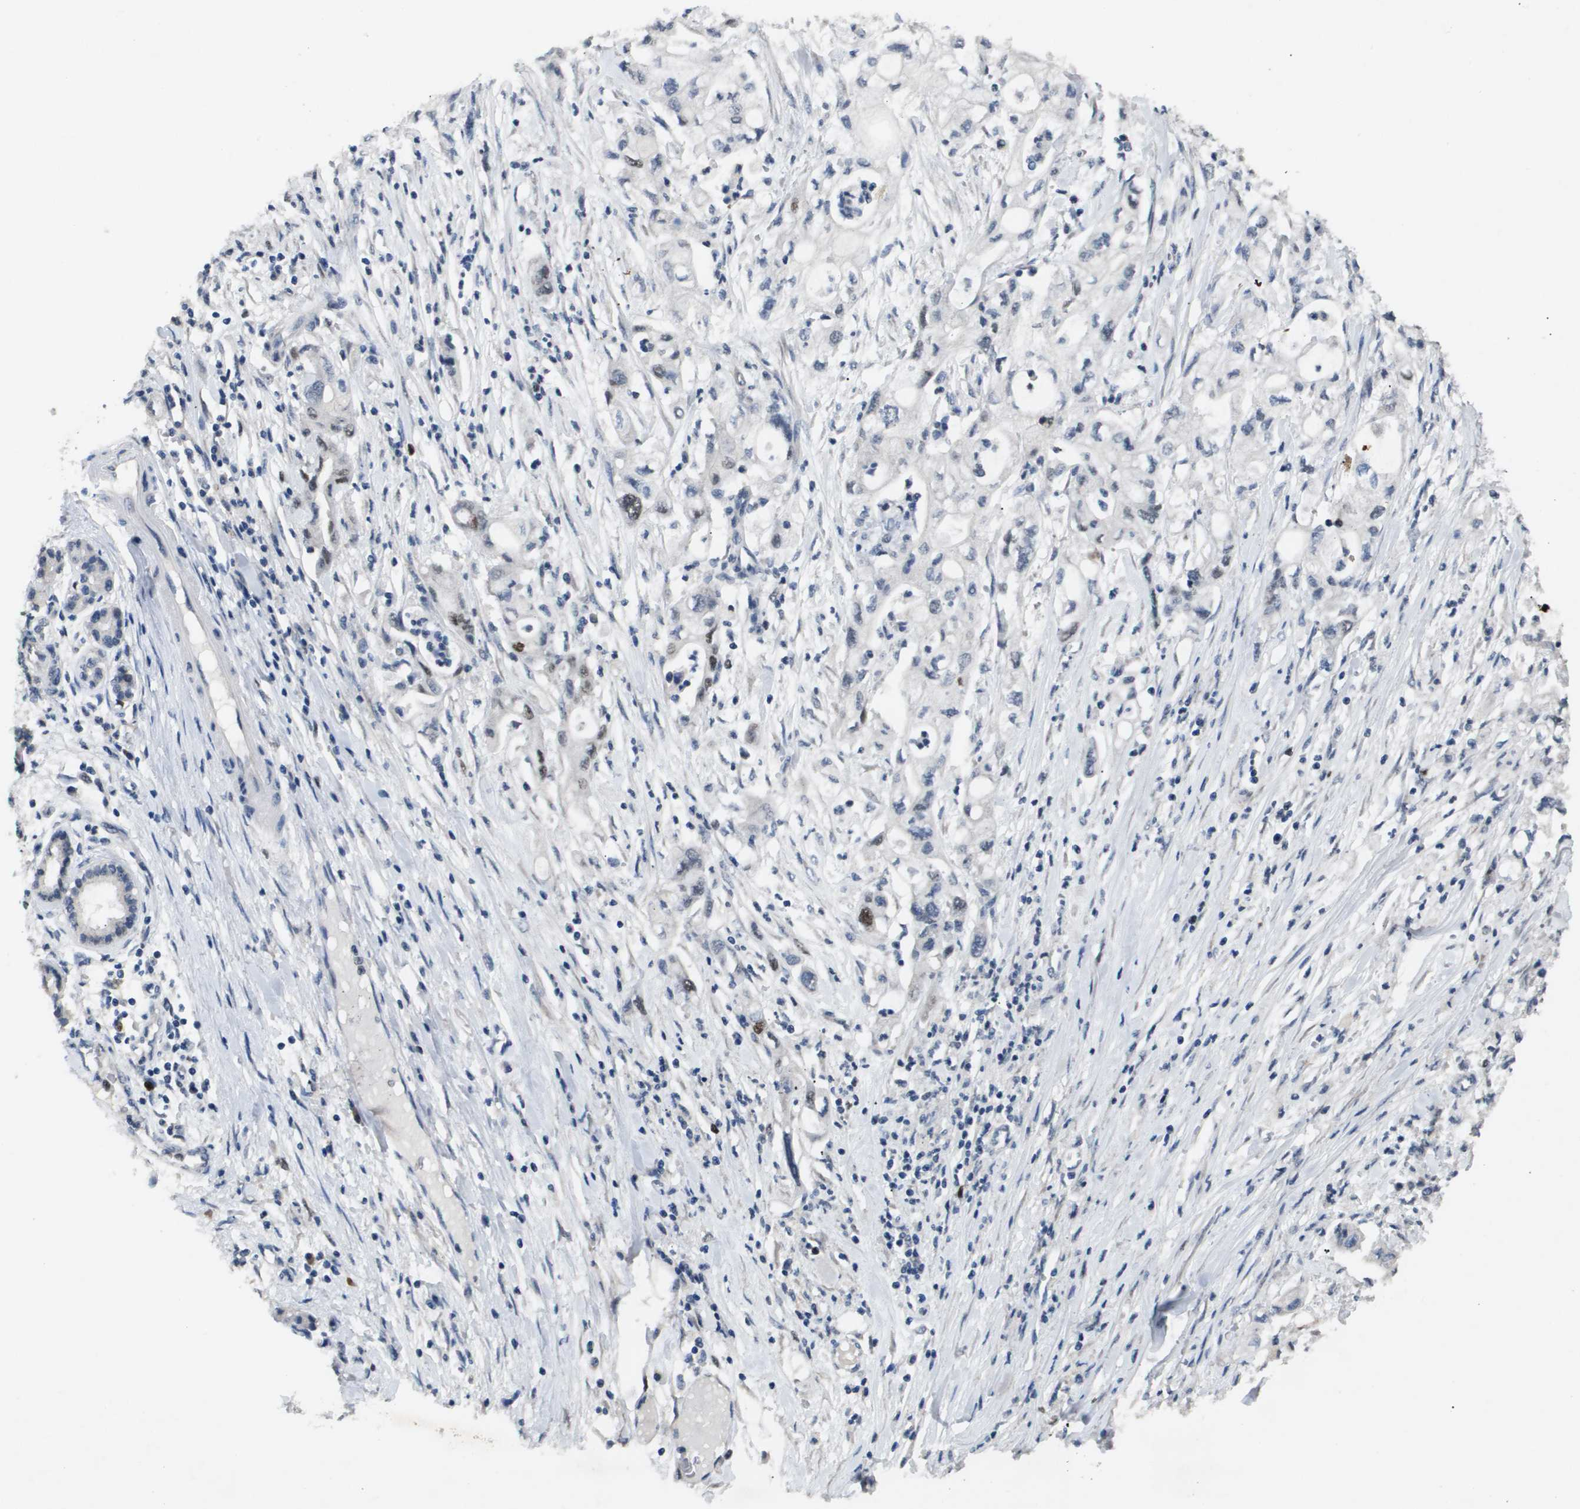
{"staining": {"intensity": "moderate", "quantity": "<25%", "location": "nuclear"}, "tissue": "pancreatic cancer", "cell_type": "Tumor cells", "image_type": "cancer", "snomed": [{"axis": "morphology", "description": "Adenocarcinoma, NOS"}, {"axis": "topography", "description": "Pancreas"}], "caption": "Protein expression analysis of human pancreatic cancer reveals moderate nuclear staining in about <25% of tumor cells.", "gene": "ANAPC2", "patient": {"sex": "male", "age": 79}}